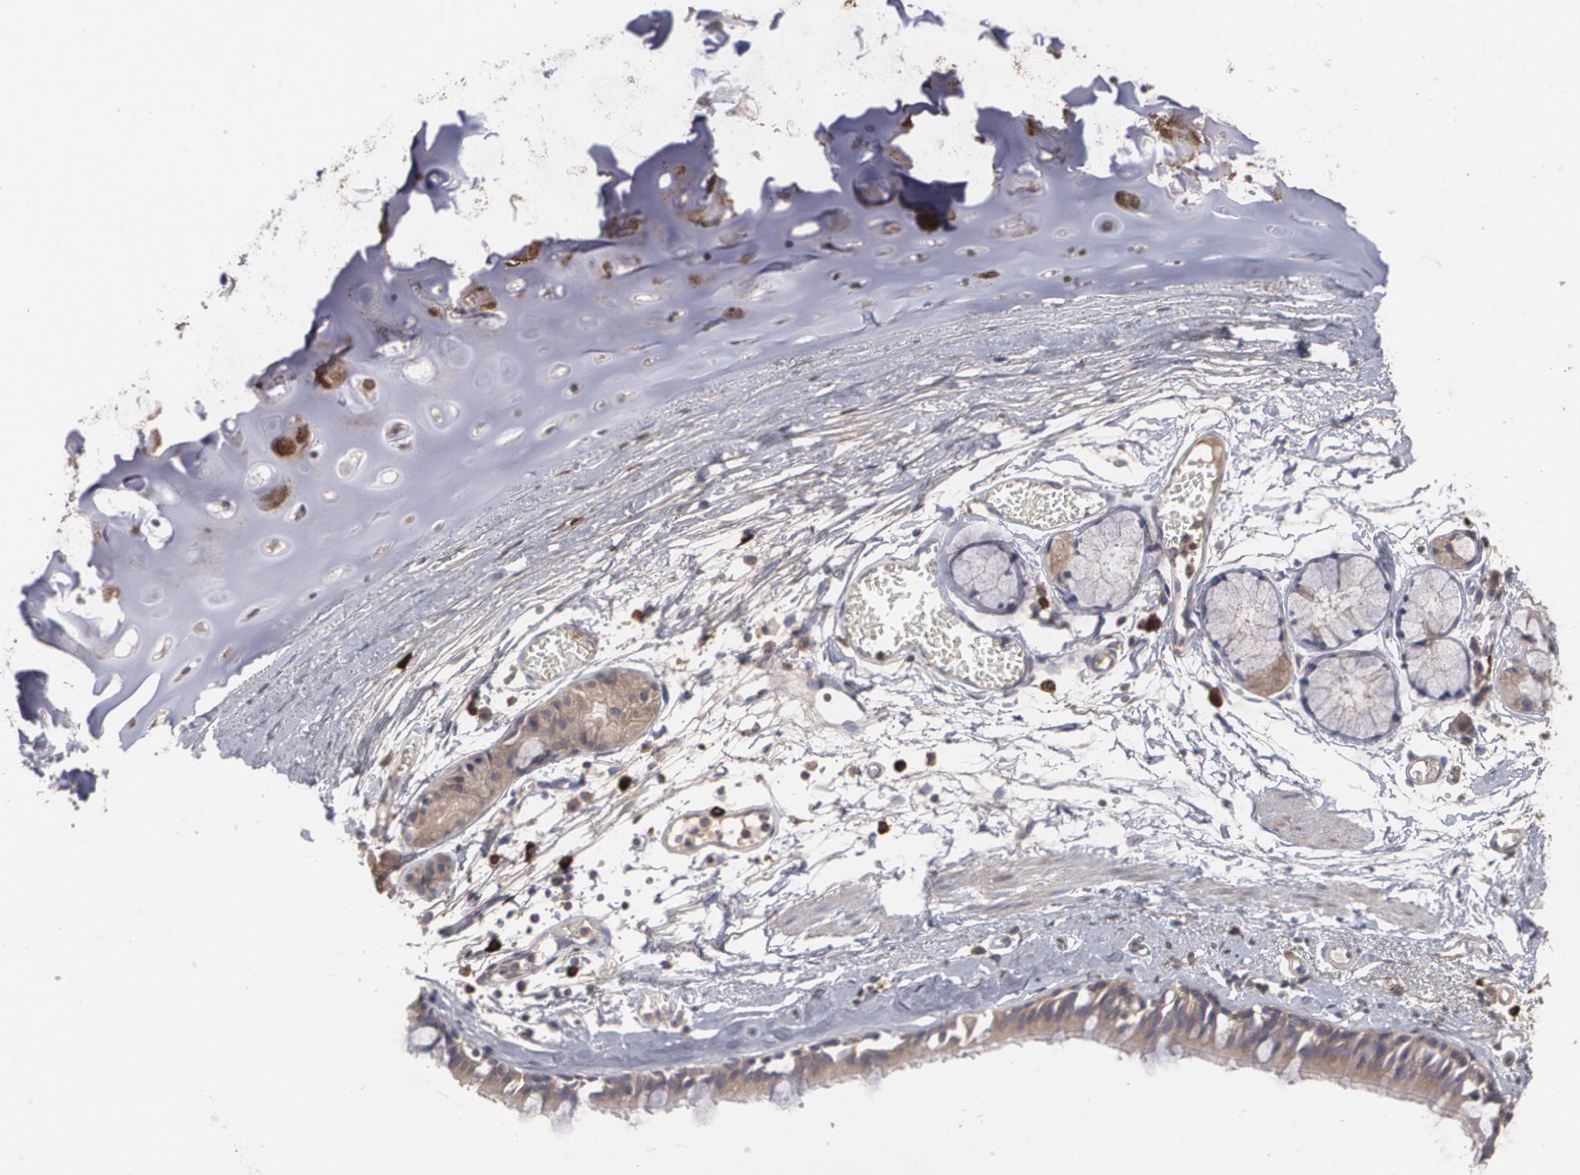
{"staining": {"intensity": "weak", "quantity": ">75%", "location": "cytoplasmic/membranous"}, "tissue": "bronchus", "cell_type": "Respiratory epithelial cells", "image_type": "normal", "snomed": [{"axis": "morphology", "description": "Normal tissue, NOS"}, {"axis": "topography", "description": "Bronchus"}, {"axis": "topography", "description": "Lung"}], "caption": "An immunohistochemistry (IHC) histopathology image of unremarkable tissue is shown. Protein staining in brown labels weak cytoplasmic/membranous positivity in bronchus within respiratory epithelial cells. Using DAB (brown) and hematoxylin (blue) stains, captured at high magnification using brightfield microscopy.", "gene": "ARF6", "patient": {"sex": "female", "age": 56}}